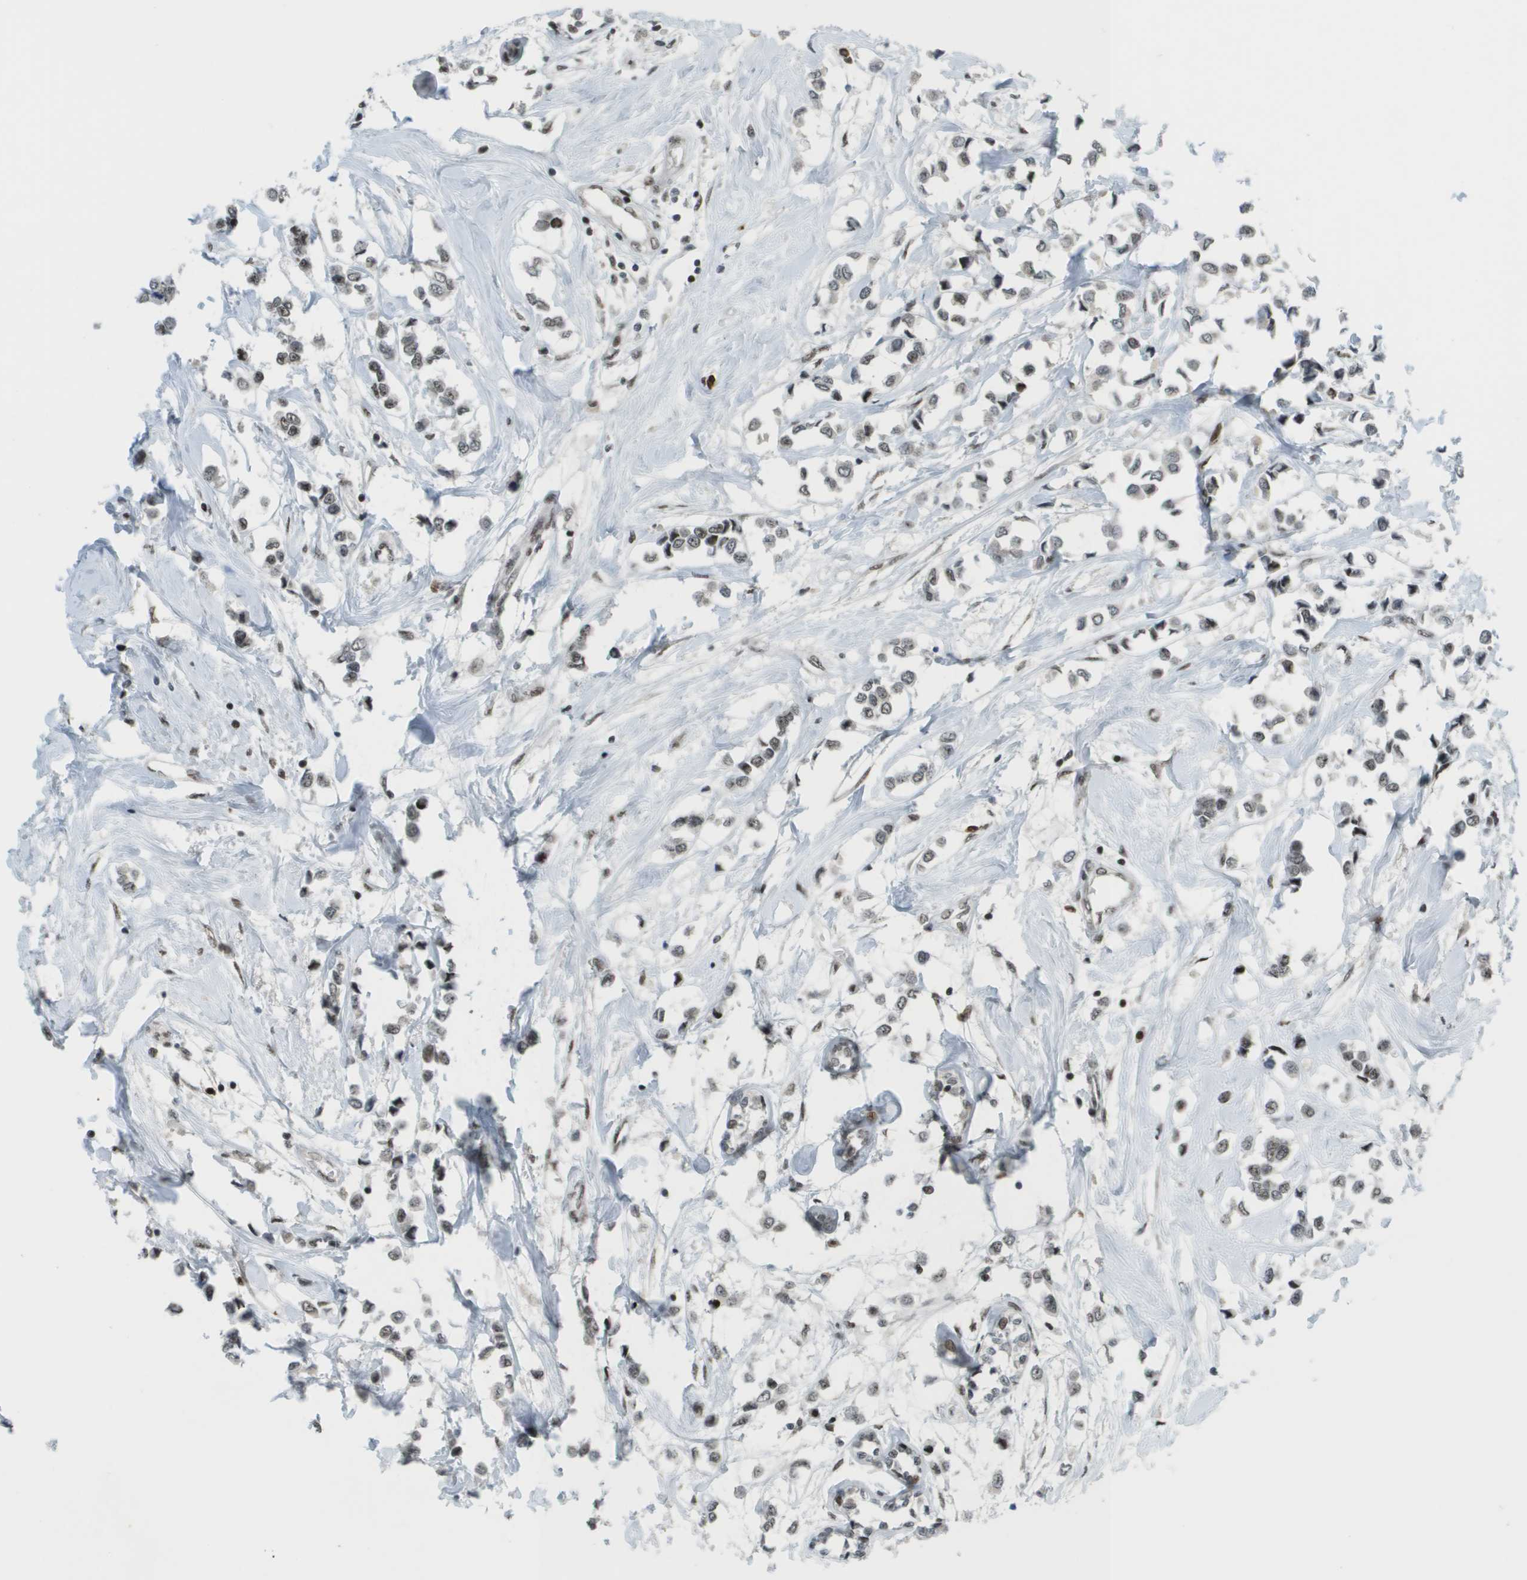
{"staining": {"intensity": "weak", "quantity": "25%-75%", "location": "nuclear"}, "tissue": "breast cancer", "cell_type": "Tumor cells", "image_type": "cancer", "snomed": [{"axis": "morphology", "description": "Lobular carcinoma"}, {"axis": "topography", "description": "Breast"}], "caption": "IHC staining of breast cancer (lobular carcinoma), which reveals low levels of weak nuclear expression in about 25%-75% of tumor cells indicating weak nuclear protein expression. The staining was performed using DAB (3,3'-diaminobenzidine) (brown) for protein detection and nuclei were counterstained in hematoxylin (blue).", "gene": "IRF7", "patient": {"sex": "female", "age": 51}}